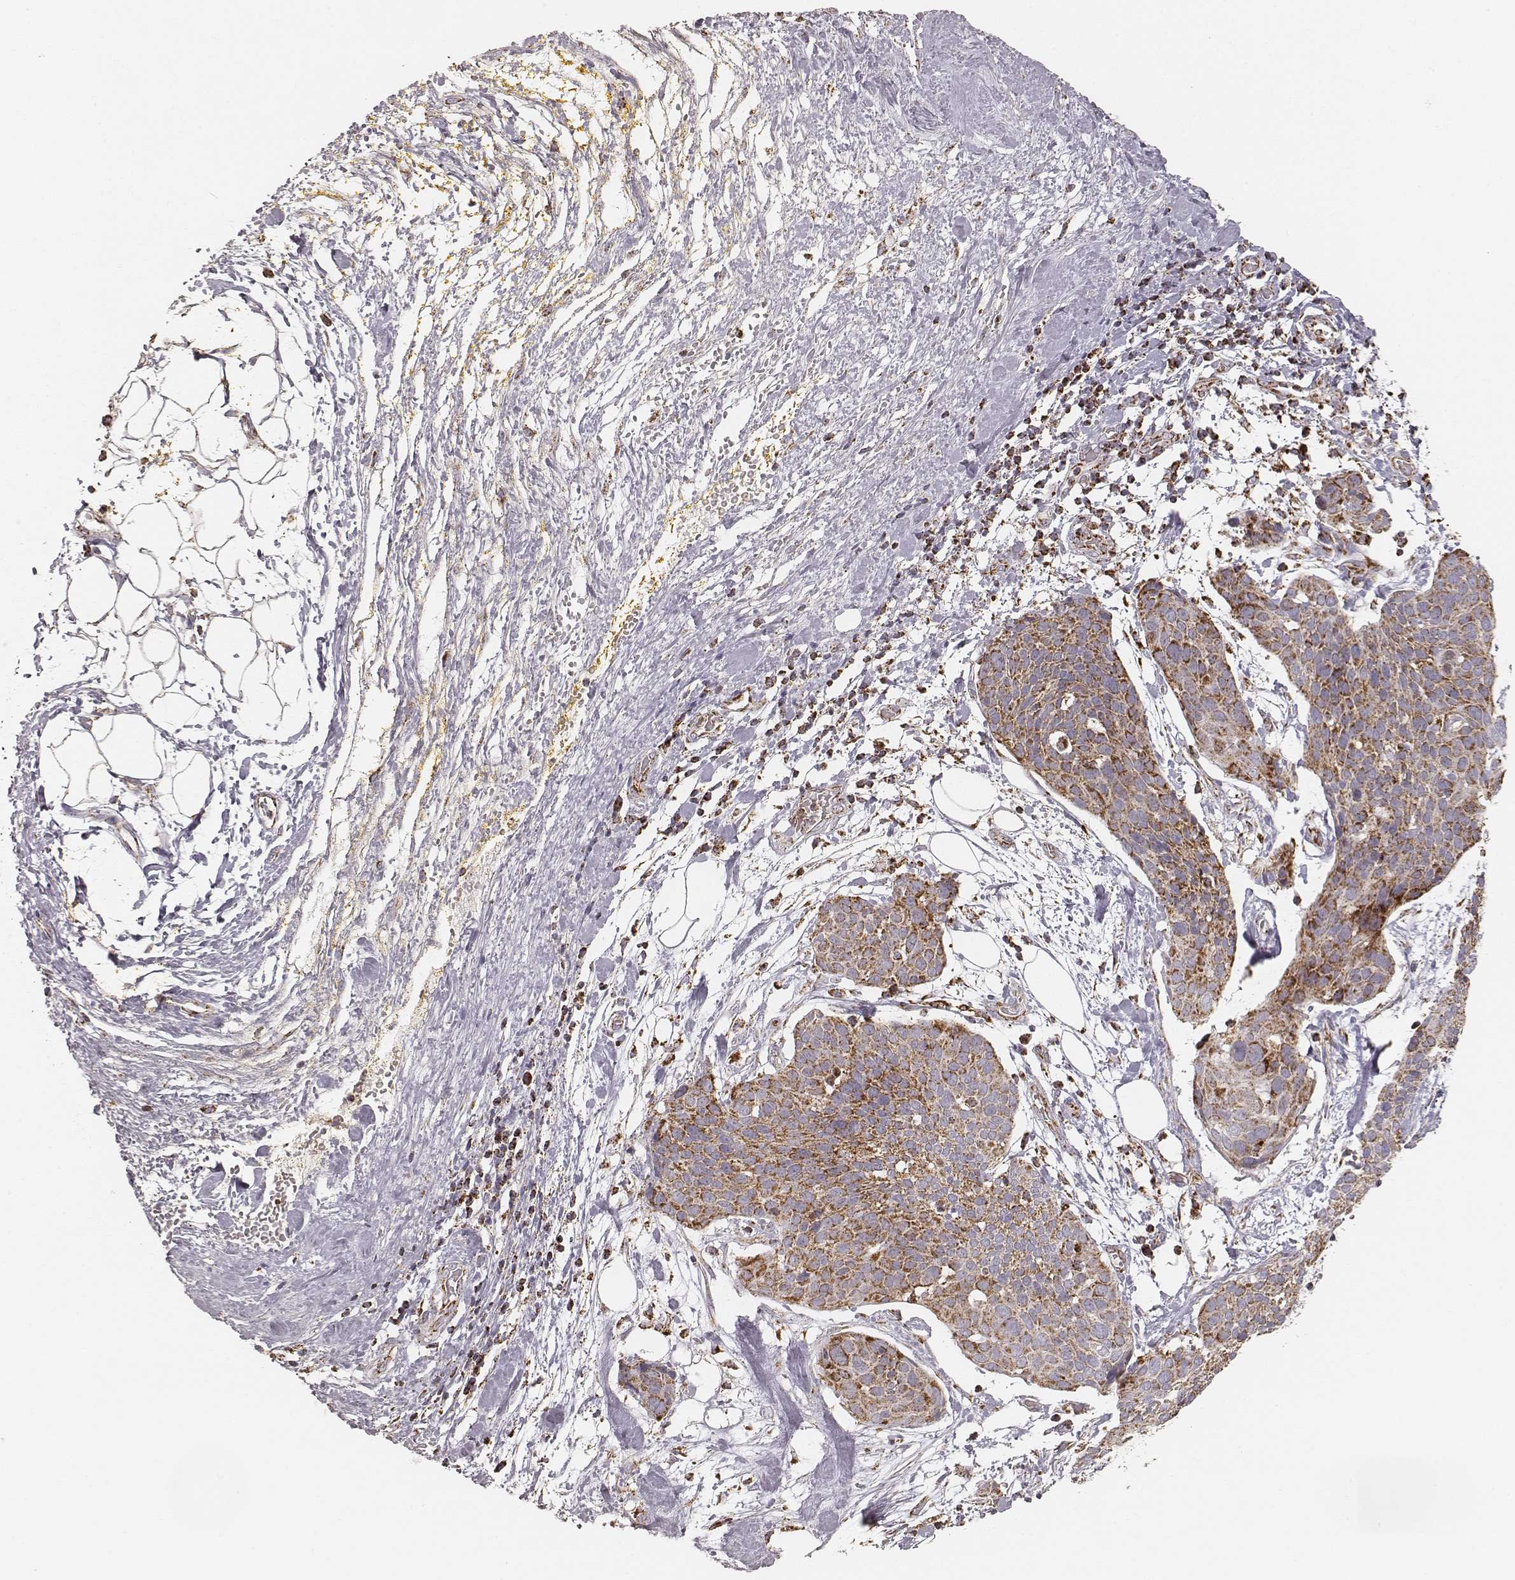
{"staining": {"intensity": "strong", "quantity": ">75%", "location": "cytoplasmic/membranous"}, "tissue": "cervical cancer", "cell_type": "Tumor cells", "image_type": "cancer", "snomed": [{"axis": "morphology", "description": "Squamous cell carcinoma, NOS"}, {"axis": "topography", "description": "Cervix"}], "caption": "IHC micrograph of cervical cancer stained for a protein (brown), which displays high levels of strong cytoplasmic/membranous positivity in about >75% of tumor cells.", "gene": "CS", "patient": {"sex": "female", "age": 39}}